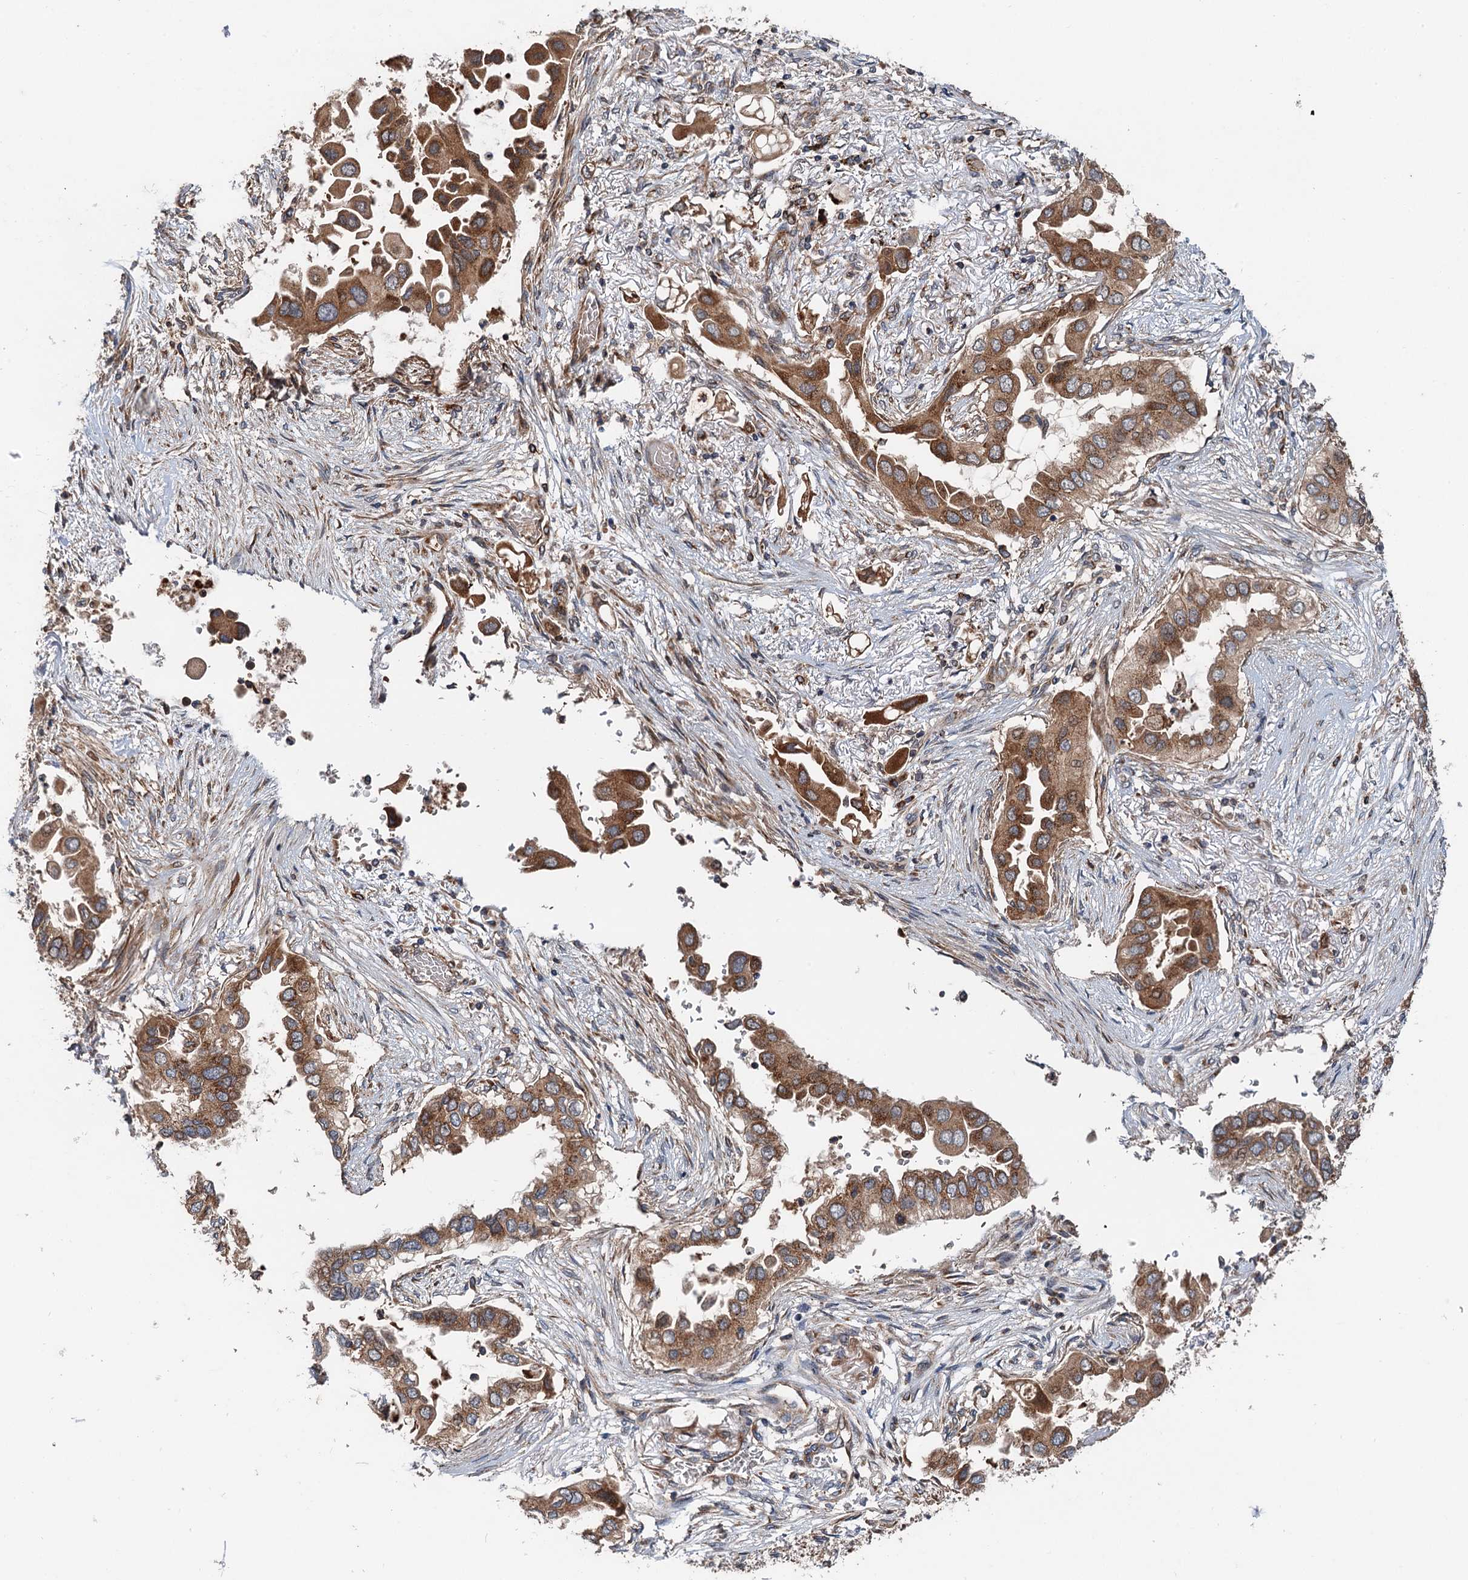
{"staining": {"intensity": "moderate", "quantity": ">75%", "location": "cytoplasmic/membranous"}, "tissue": "lung cancer", "cell_type": "Tumor cells", "image_type": "cancer", "snomed": [{"axis": "morphology", "description": "Adenocarcinoma, NOS"}, {"axis": "topography", "description": "Lung"}], "caption": "High-power microscopy captured an immunohistochemistry histopathology image of lung adenocarcinoma, revealing moderate cytoplasmic/membranous expression in about >75% of tumor cells.", "gene": "ANKRD26", "patient": {"sex": "female", "age": 76}}